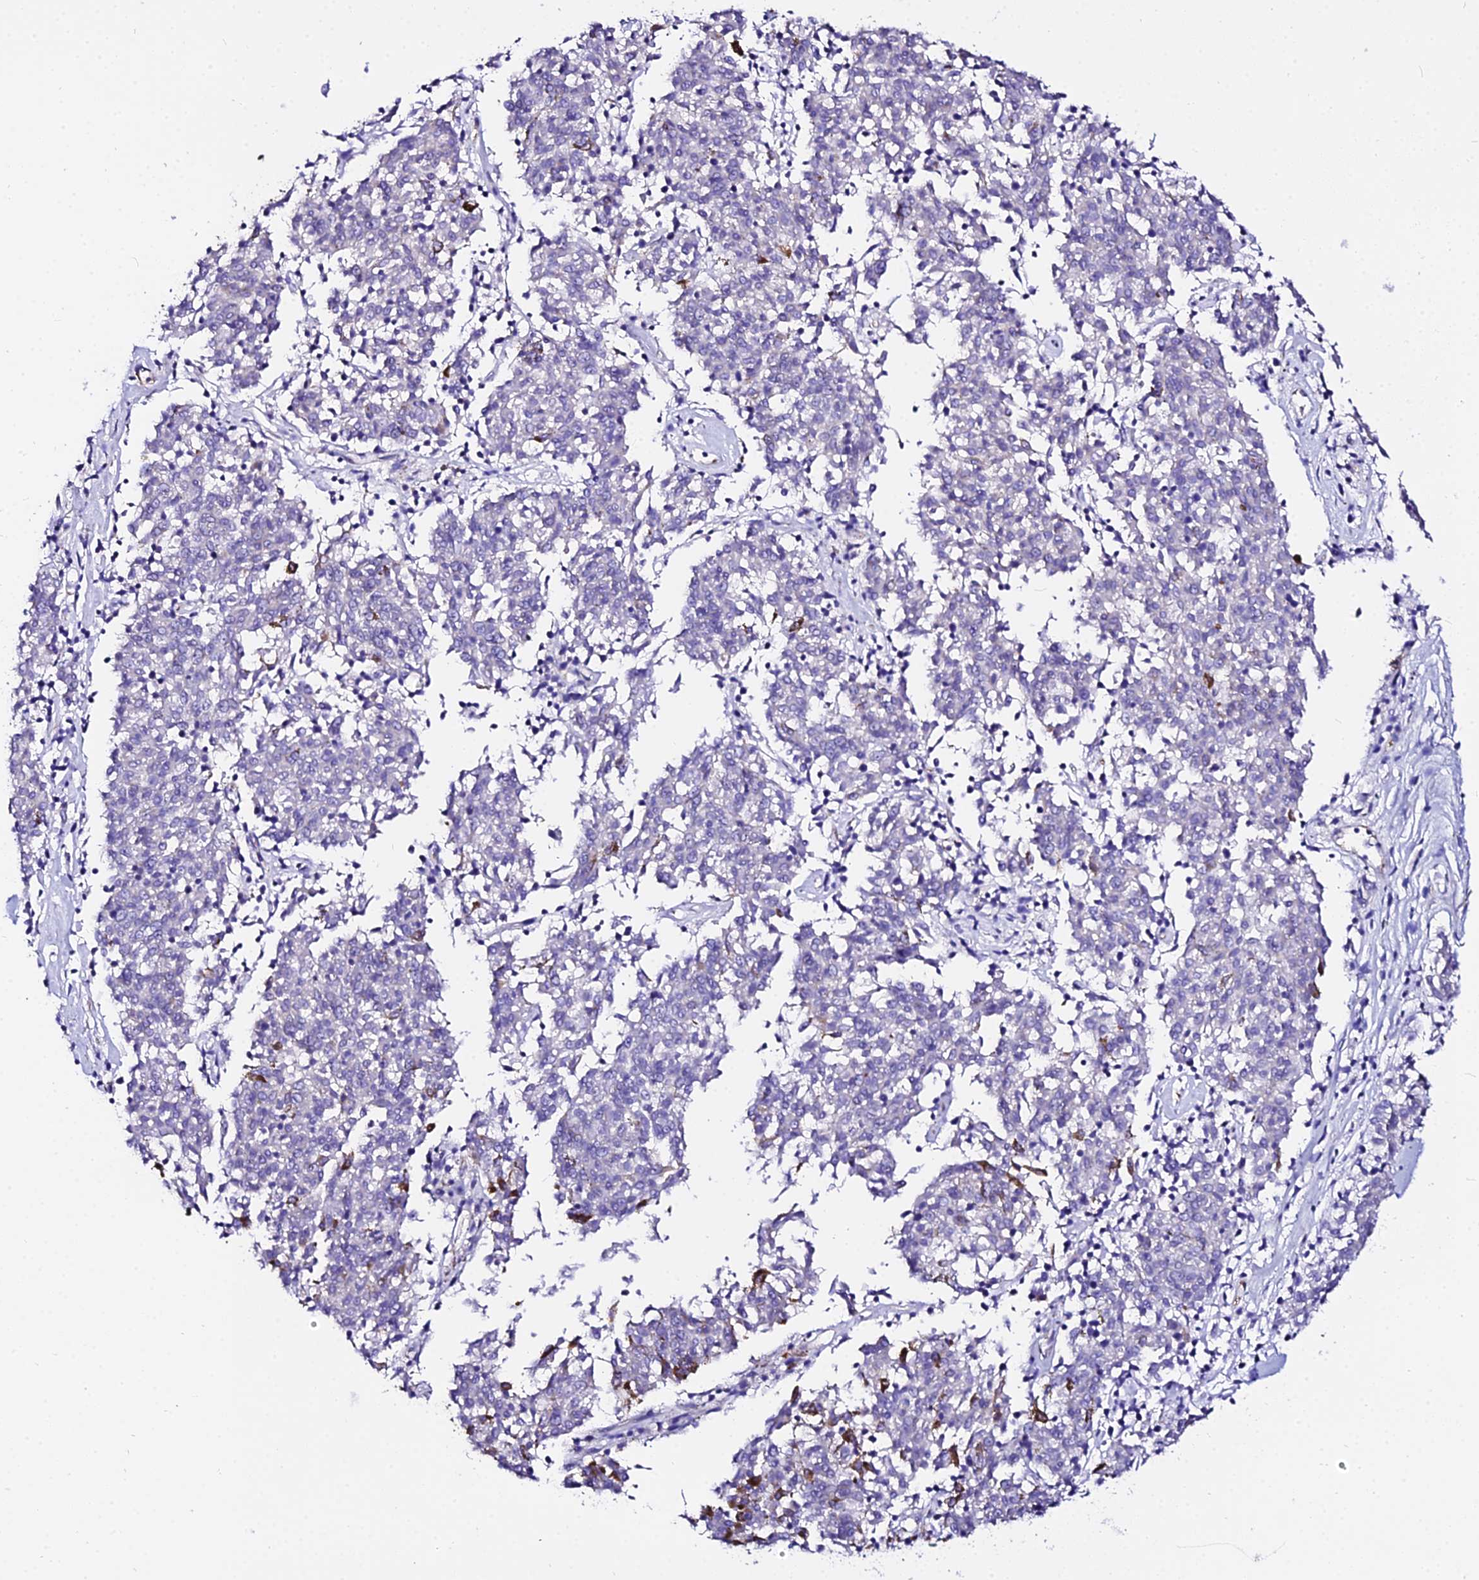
{"staining": {"intensity": "negative", "quantity": "none", "location": "none"}, "tissue": "melanoma", "cell_type": "Tumor cells", "image_type": "cancer", "snomed": [{"axis": "morphology", "description": "Malignant melanoma, NOS"}, {"axis": "topography", "description": "Skin"}], "caption": "This photomicrograph is of malignant melanoma stained with immunohistochemistry (IHC) to label a protein in brown with the nuclei are counter-stained blue. There is no expression in tumor cells.", "gene": "DAW1", "patient": {"sex": "female", "age": 72}}